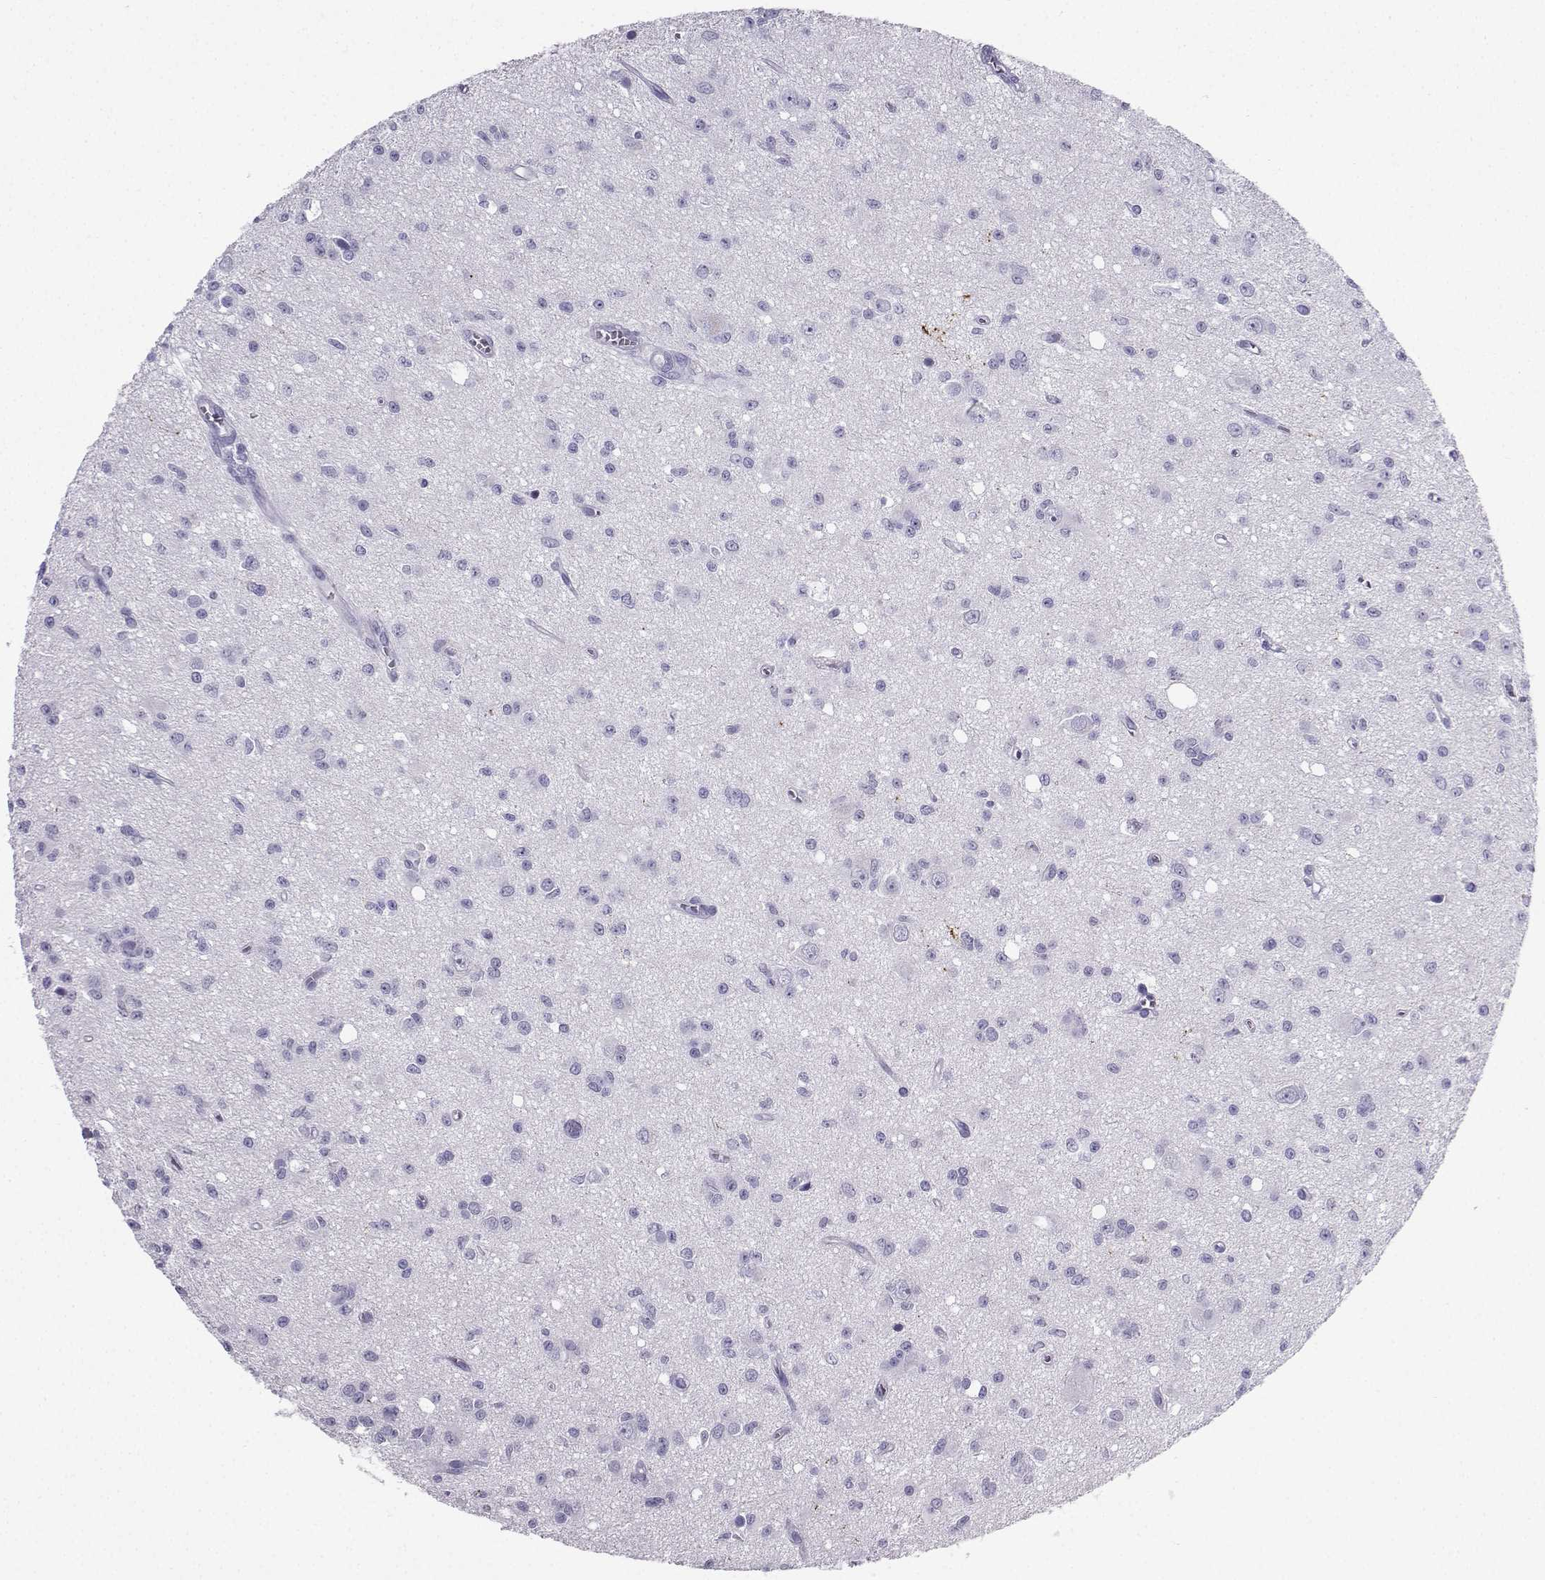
{"staining": {"intensity": "negative", "quantity": "none", "location": "none"}, "tissue": "glioma", "cell_type": "Tumor cells", "image_type": "cancer", "snomed": [{"axis": "morphology", "description": "Glioma, malignant, Low grade"}, {"axis": "topography", "description": "Brain"}], "caption": "DAB (3,3'-diaminobenzidine) immunohistochemical staining of low-grade glioma (malignant) shows no significant positivity in tumor cells.", "gene": "SLC18A2", "patient": {"sex": "female", "age": 45}}